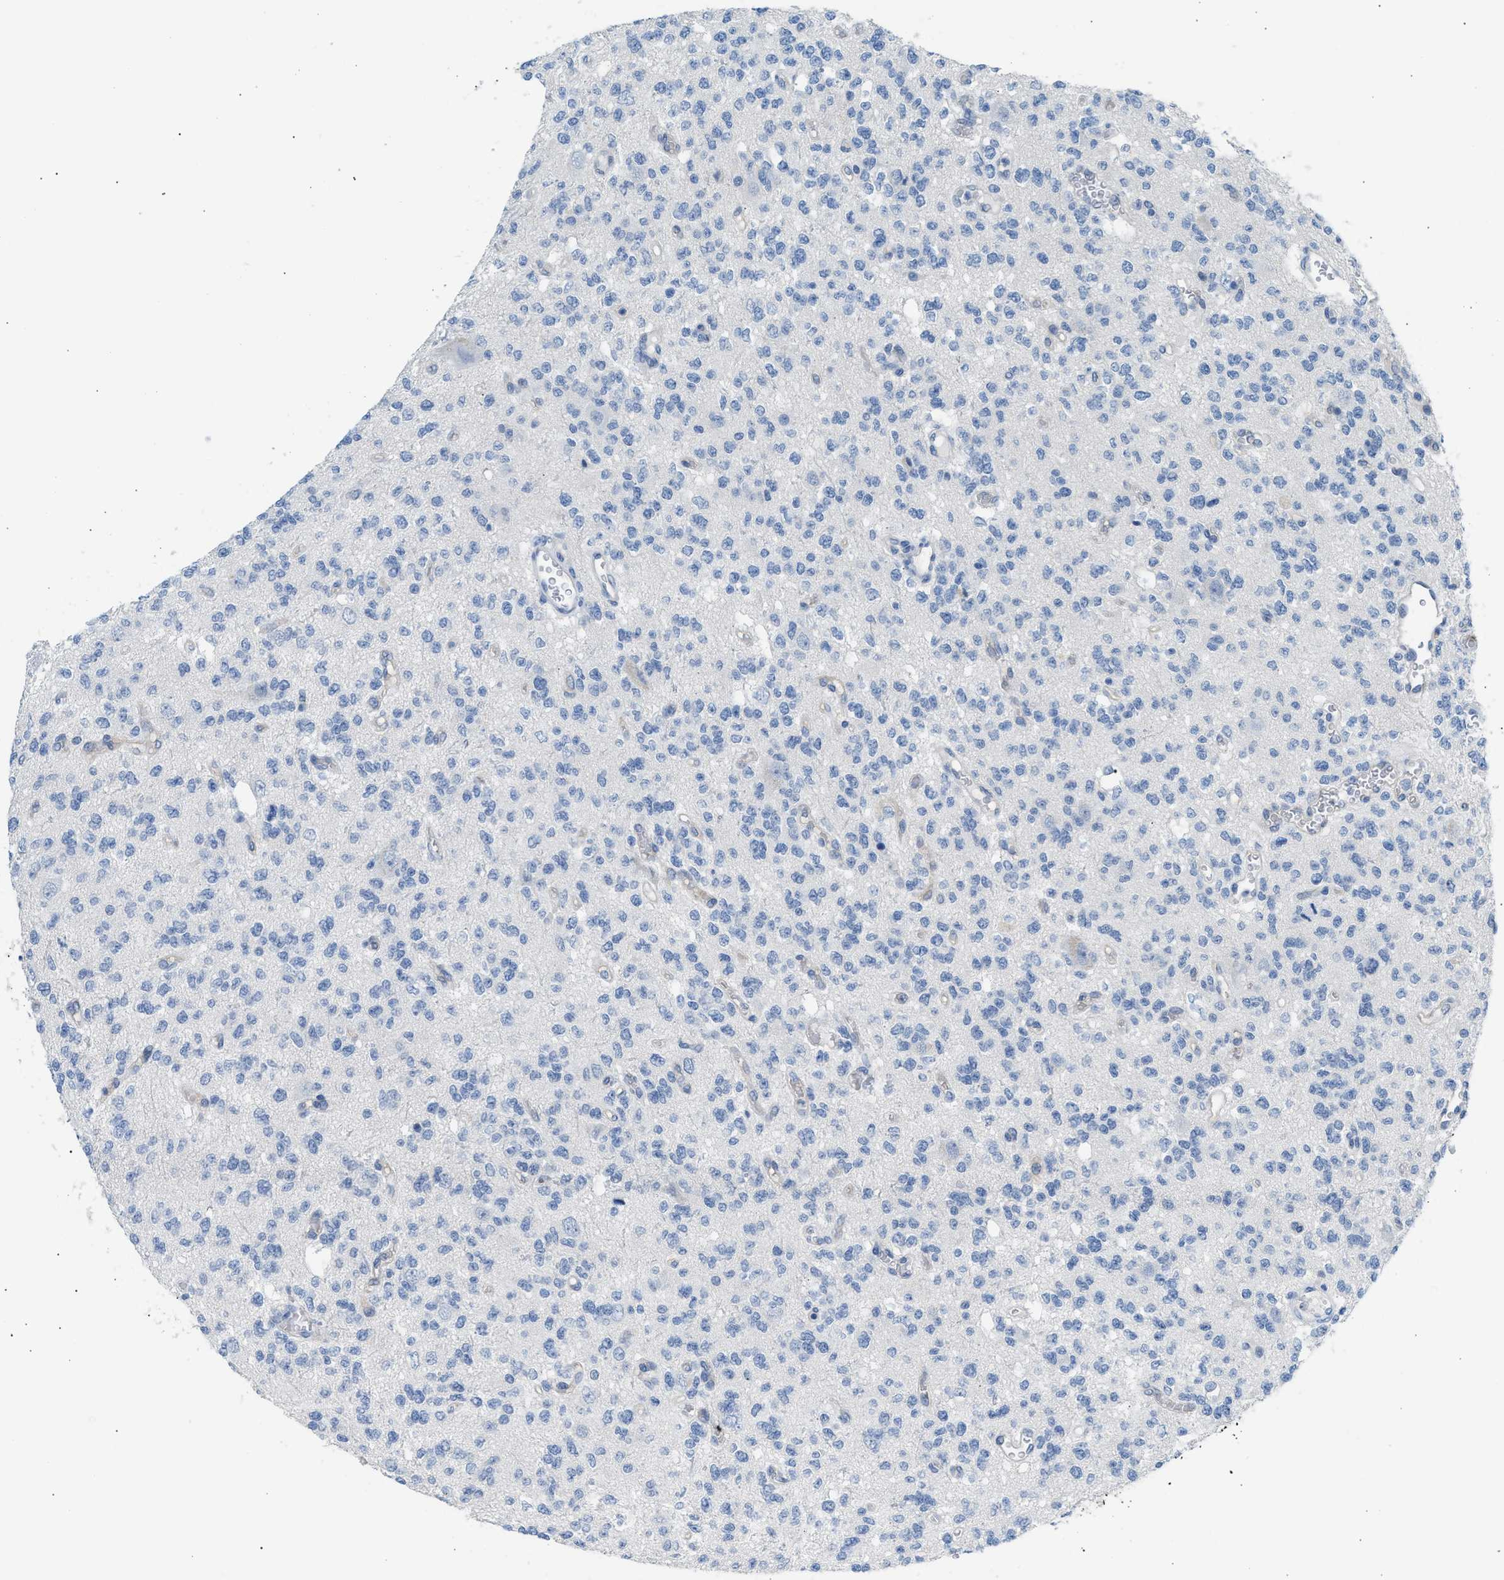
{"staining": {"intensity": "negative", "quantity": "none", "location": "none"}, "tissue": "glioma", "cell_type": "Tumor cells", "image_type": "cancer", "snomed": [{"axis": "morphology", "description": "Glioma, malignant, Low grade"}, {"axis": "topography", "description": "Brain"}], "caption": "IHC image of human glioma stained for a protein (brown), which exhibits no expression in tumor cells.", "gene": "ERBB2", "patient": {"sex": "male", "age": 38}}